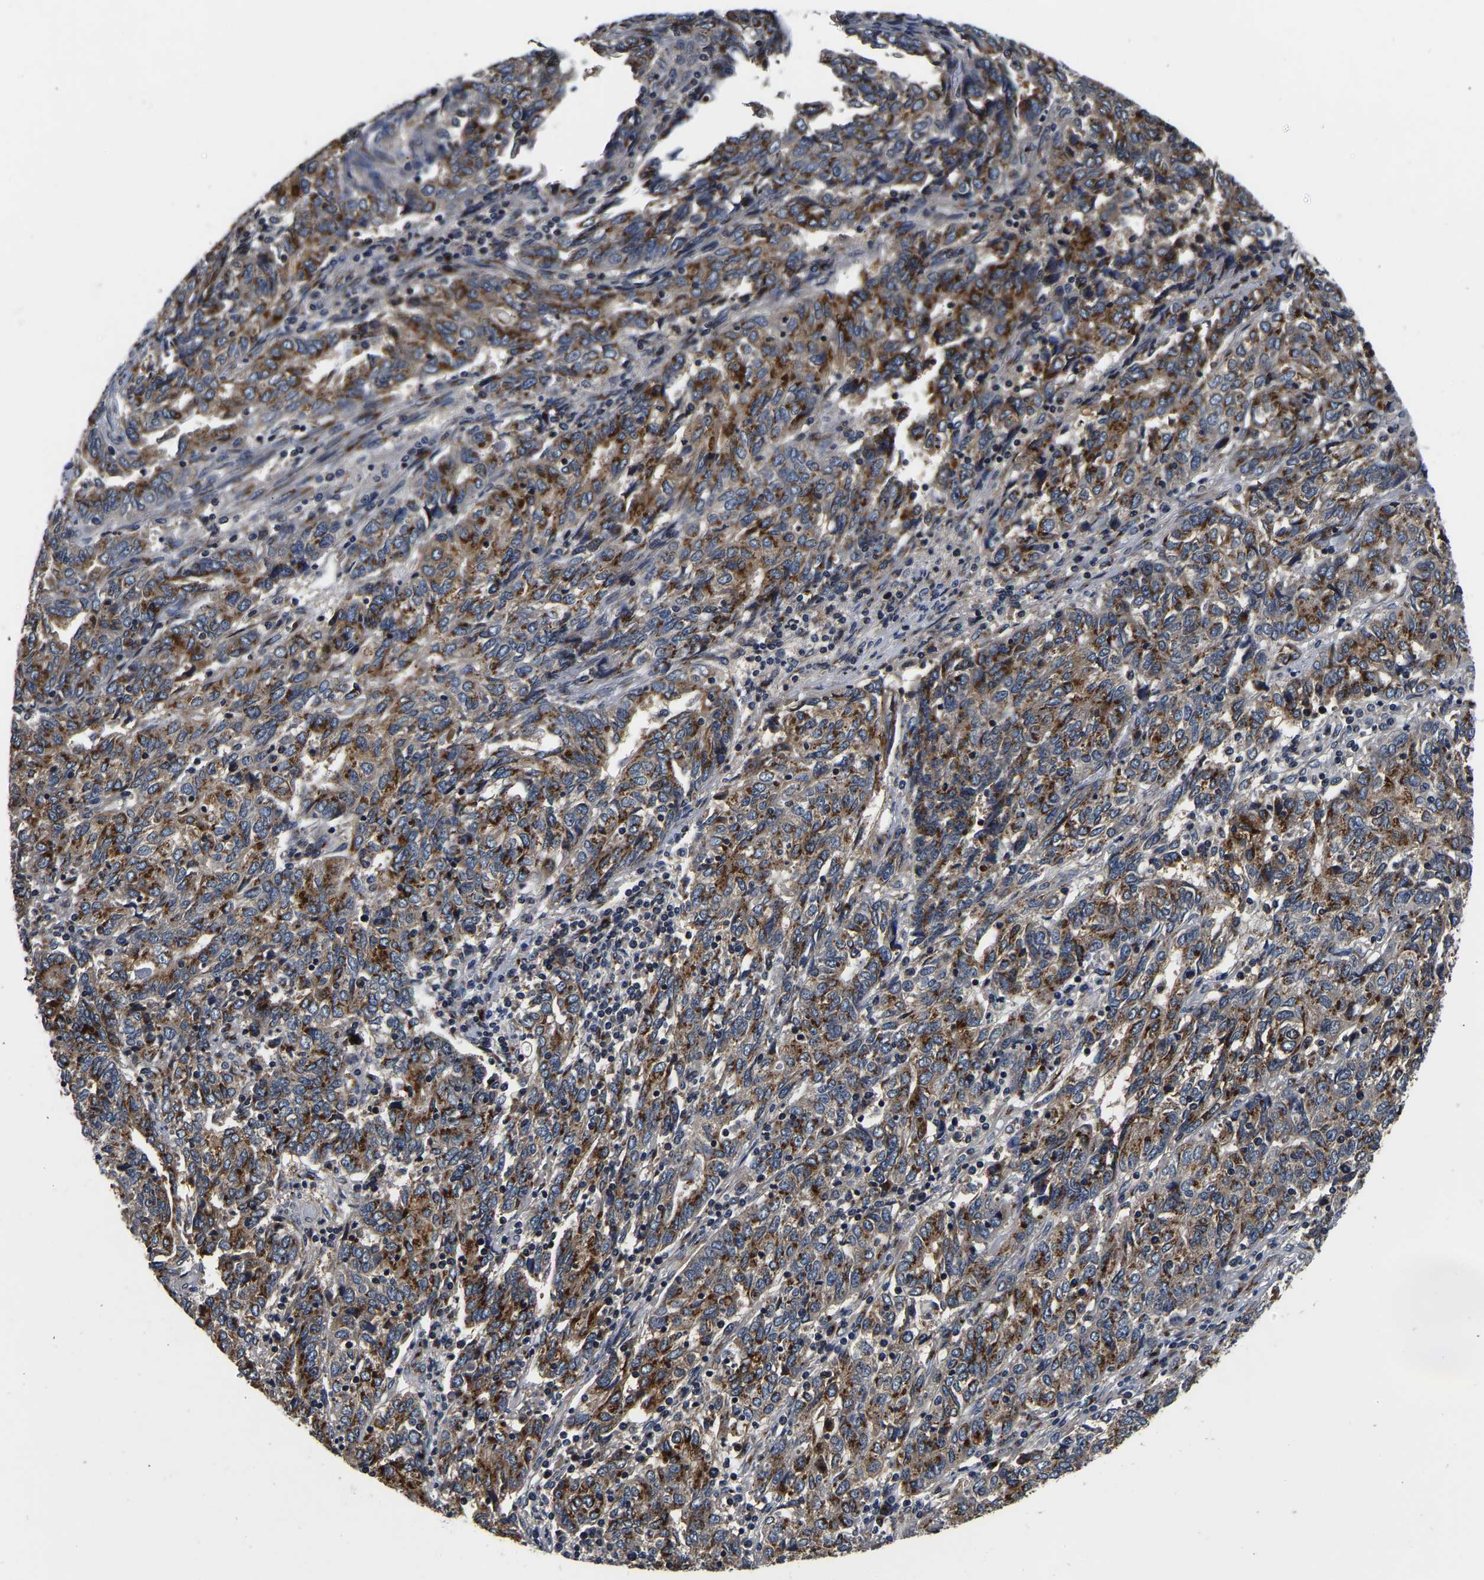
{"staining": {"intensity": "strong", "quantity": ">75%", "location": "cytoplasmic/membranous"}, "tissue": "endometrial cancer", "cell_type": "Tumor cells", "image_type": "cancer", "snomed": [{"axis": "morphology", "description": "Adenocarcinoma, NOS"}, {"axis": "topography", "description": "Endometrium"}], "caption": "The photomicrograph reveals immunohistochemical staining of adenocarcinoma (endometrial). There is strong cytoplasmic/membranous positivity is seen in approximately >75% of tumor cells.", "gene": "RABAC1", "patient": {"sex": "female", "age": 80}}